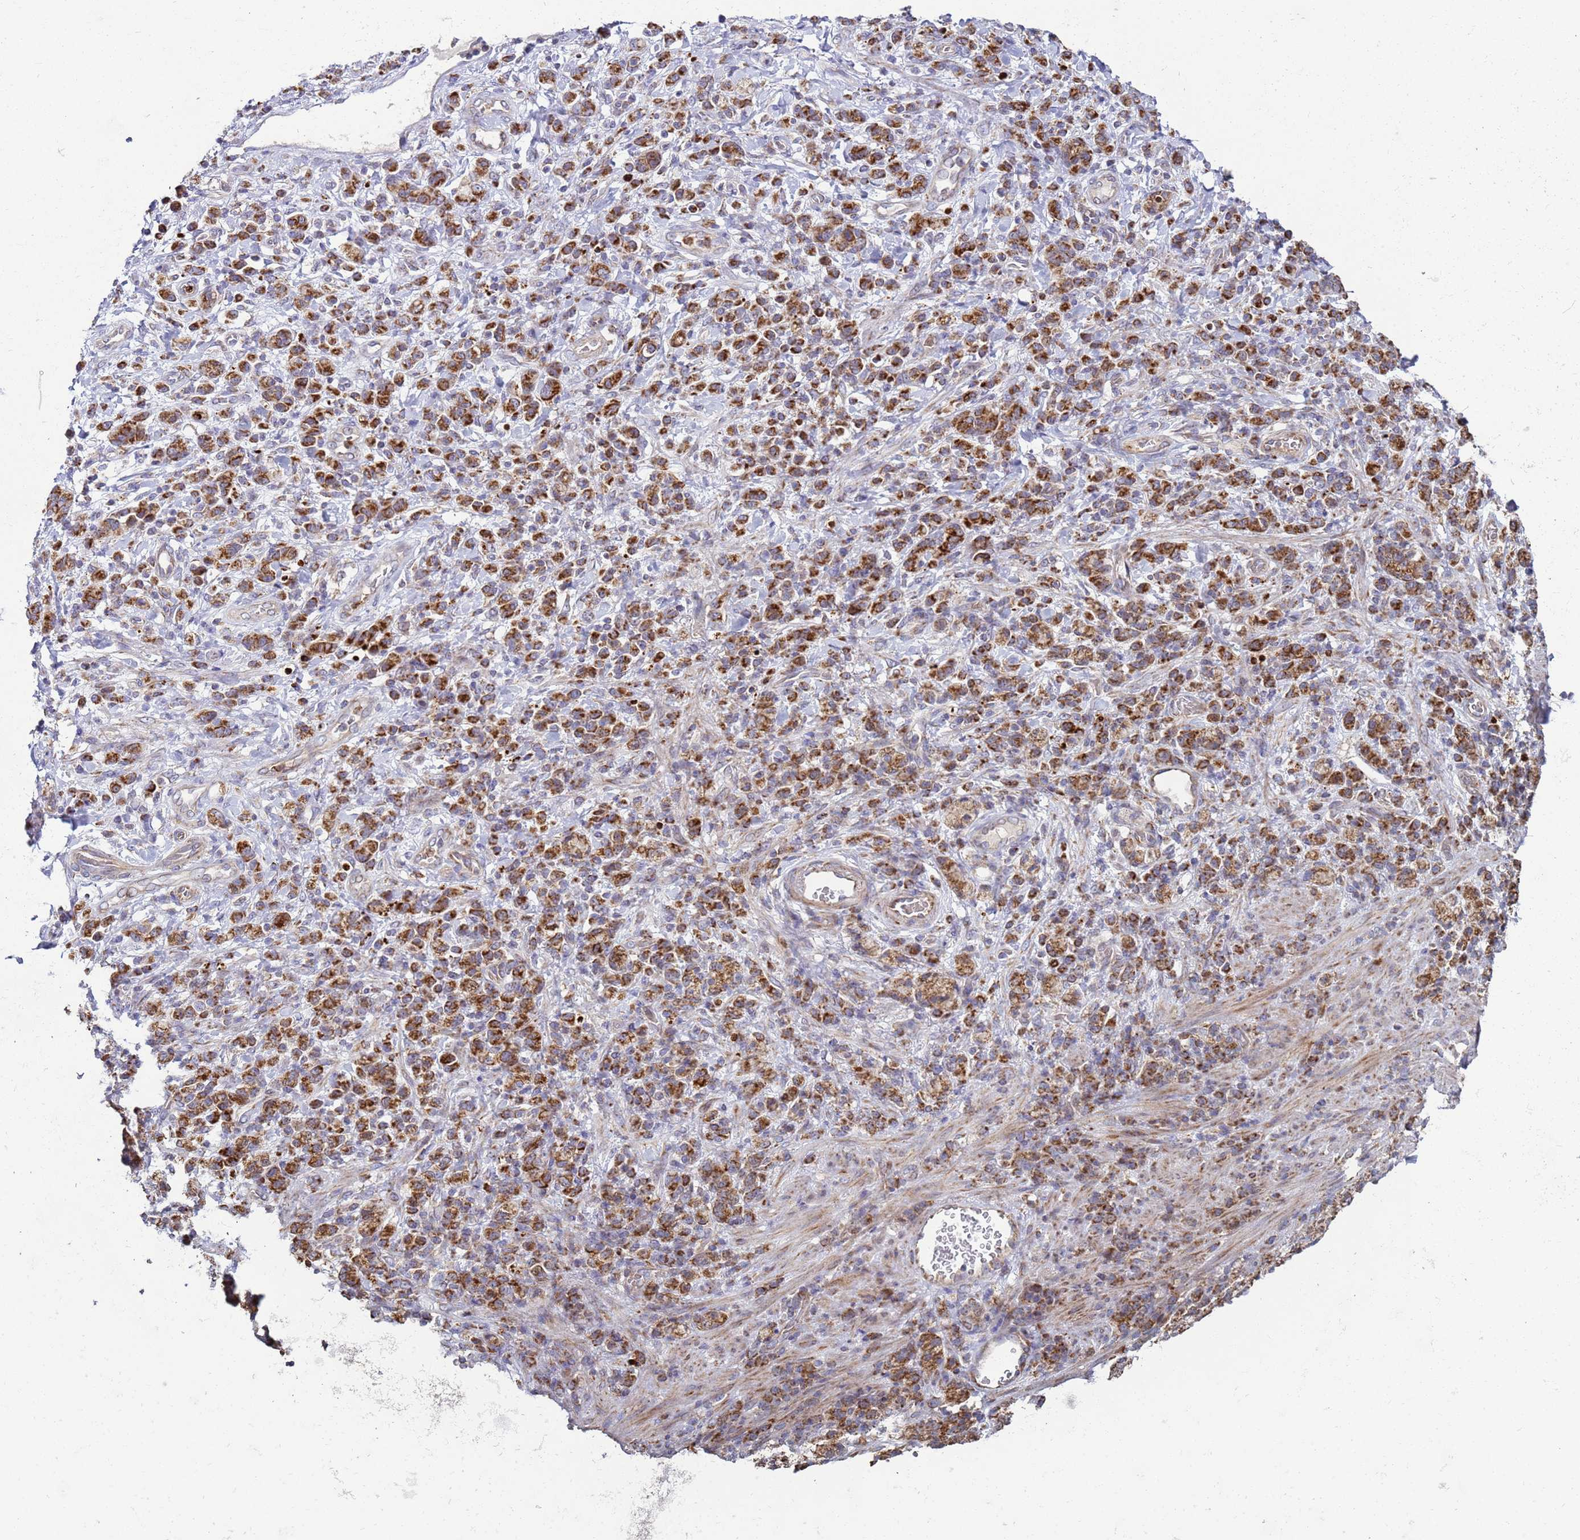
{"staining": {"intensity": "strong", "quantity": ">75%", "location": "cytoplasmic/membranous"}, "tissue": "stomach cancer", "cell_type": "Tumor cells", "image_type": "cancer", "snomed": [{"axis": "morphology", "description": "Adenocarcinoma, NOS"}, {"axis": "topography", "description": "Stomach"}], "caption": "Stomach adenocarcinoma stained with a protein marker reveals strong staining in tumor cells.", "gene": "FBXO33", "patient": {"sex": "male", "age": 77}}